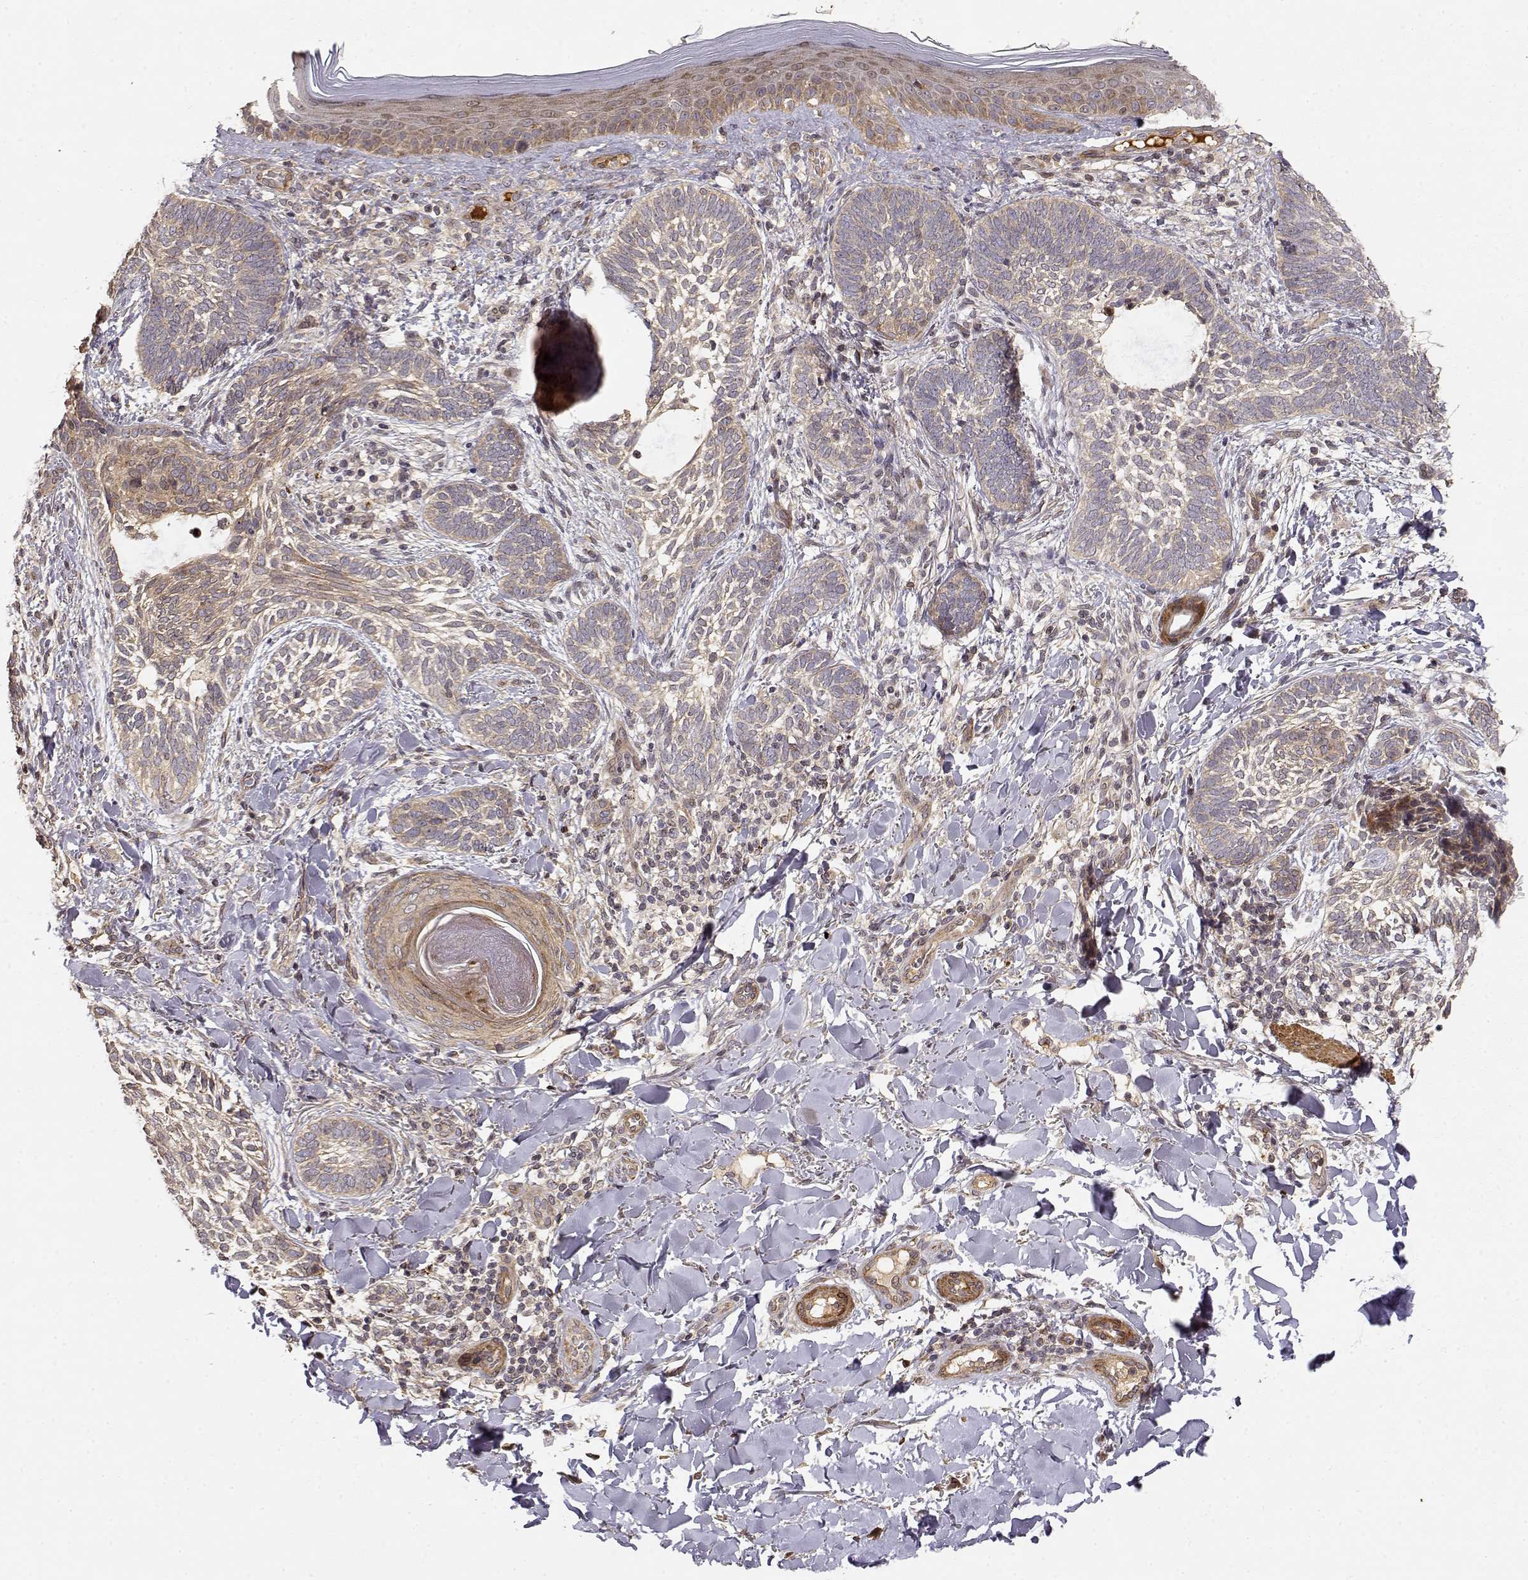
{"staining": {"intensity": "weak", "quantity": ">75%", "location": "cytoplasmic/membranous"}, "tissue": "skin cancer", "cell_type": "Tumor cells", "image_type": "cancer", "snomed": [{"axis": "morphology", "description": "Normal tissue, NOS"}, {"axis": "morphology", "description": "Basal cell carcinoma"}, {"axis": "topography", "description": "Skin"}], "caption": "Basal cell carcinoma (skin) stained with DAB (3,3'-diaminobenzidine) immunohistochemistry reveals low levels of weak cytoplasmic/membranous positivity in about >75% of tumor cells.", "gene": "PICK1", "patient": {"sex": "male", "age": 46}}